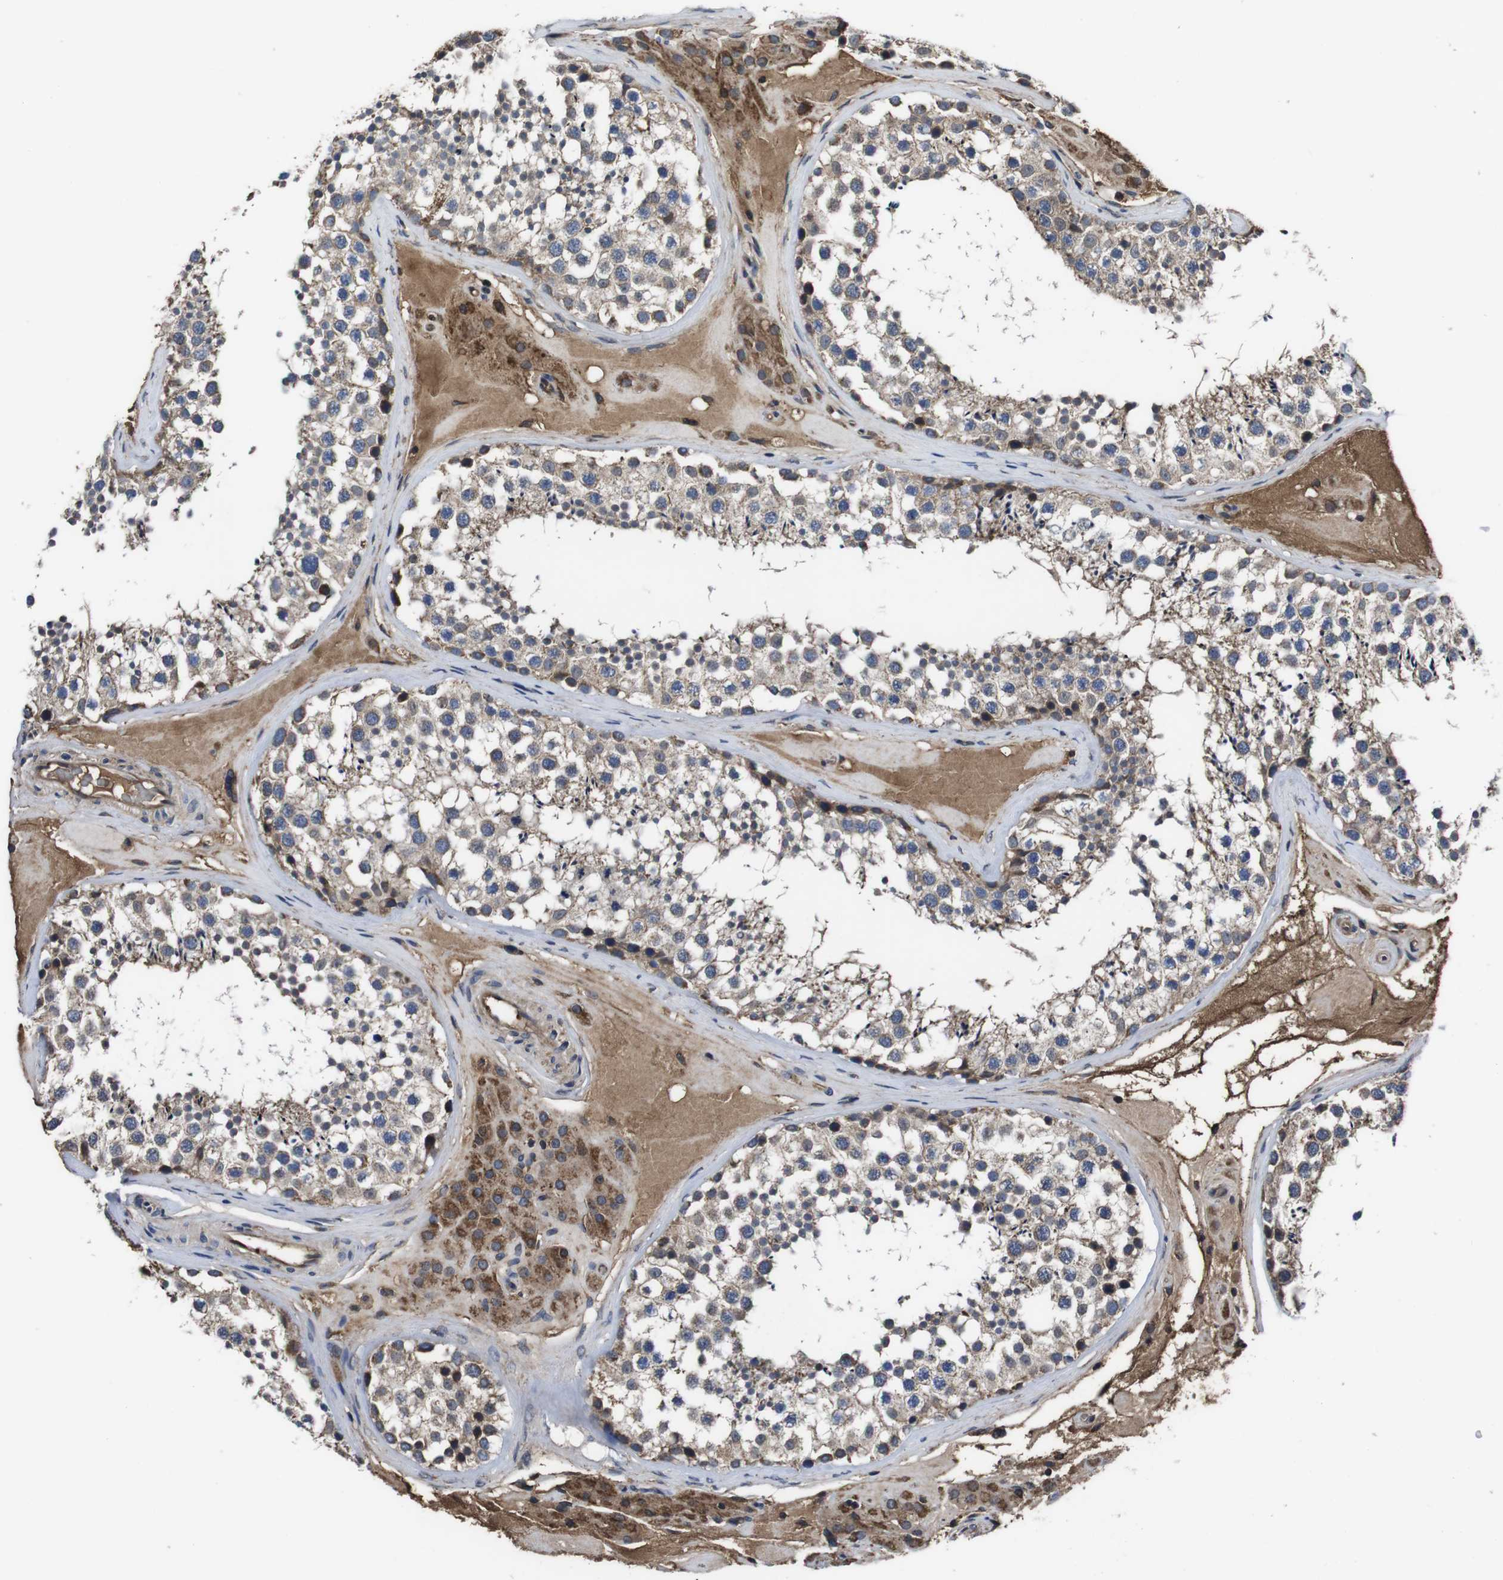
{"staining": {"intensity": "moderate", "quantity": "<25%", "location": "cytoplasmic/membranous"}, "tissue": "testis", "cell_type": "Cells in seminiferous ducts", "image_type": "normal", "snomed": [{"axis": "morphology", "description": "Normal tissue, NOS"}, {"axis": "topography", "description": "Testis"}], "caption": "Immunohistochemical staining of normal human testis reveals <25% levels of moderate cytoplasmic/membranous protein staining in approximately <25% of cells in seminiferous ducts. Ihc stains the protein of interest in brown and the nuclei are stained blue.", "gene": "CXCL11", "patient": {"sex": "male", "age": 46}}